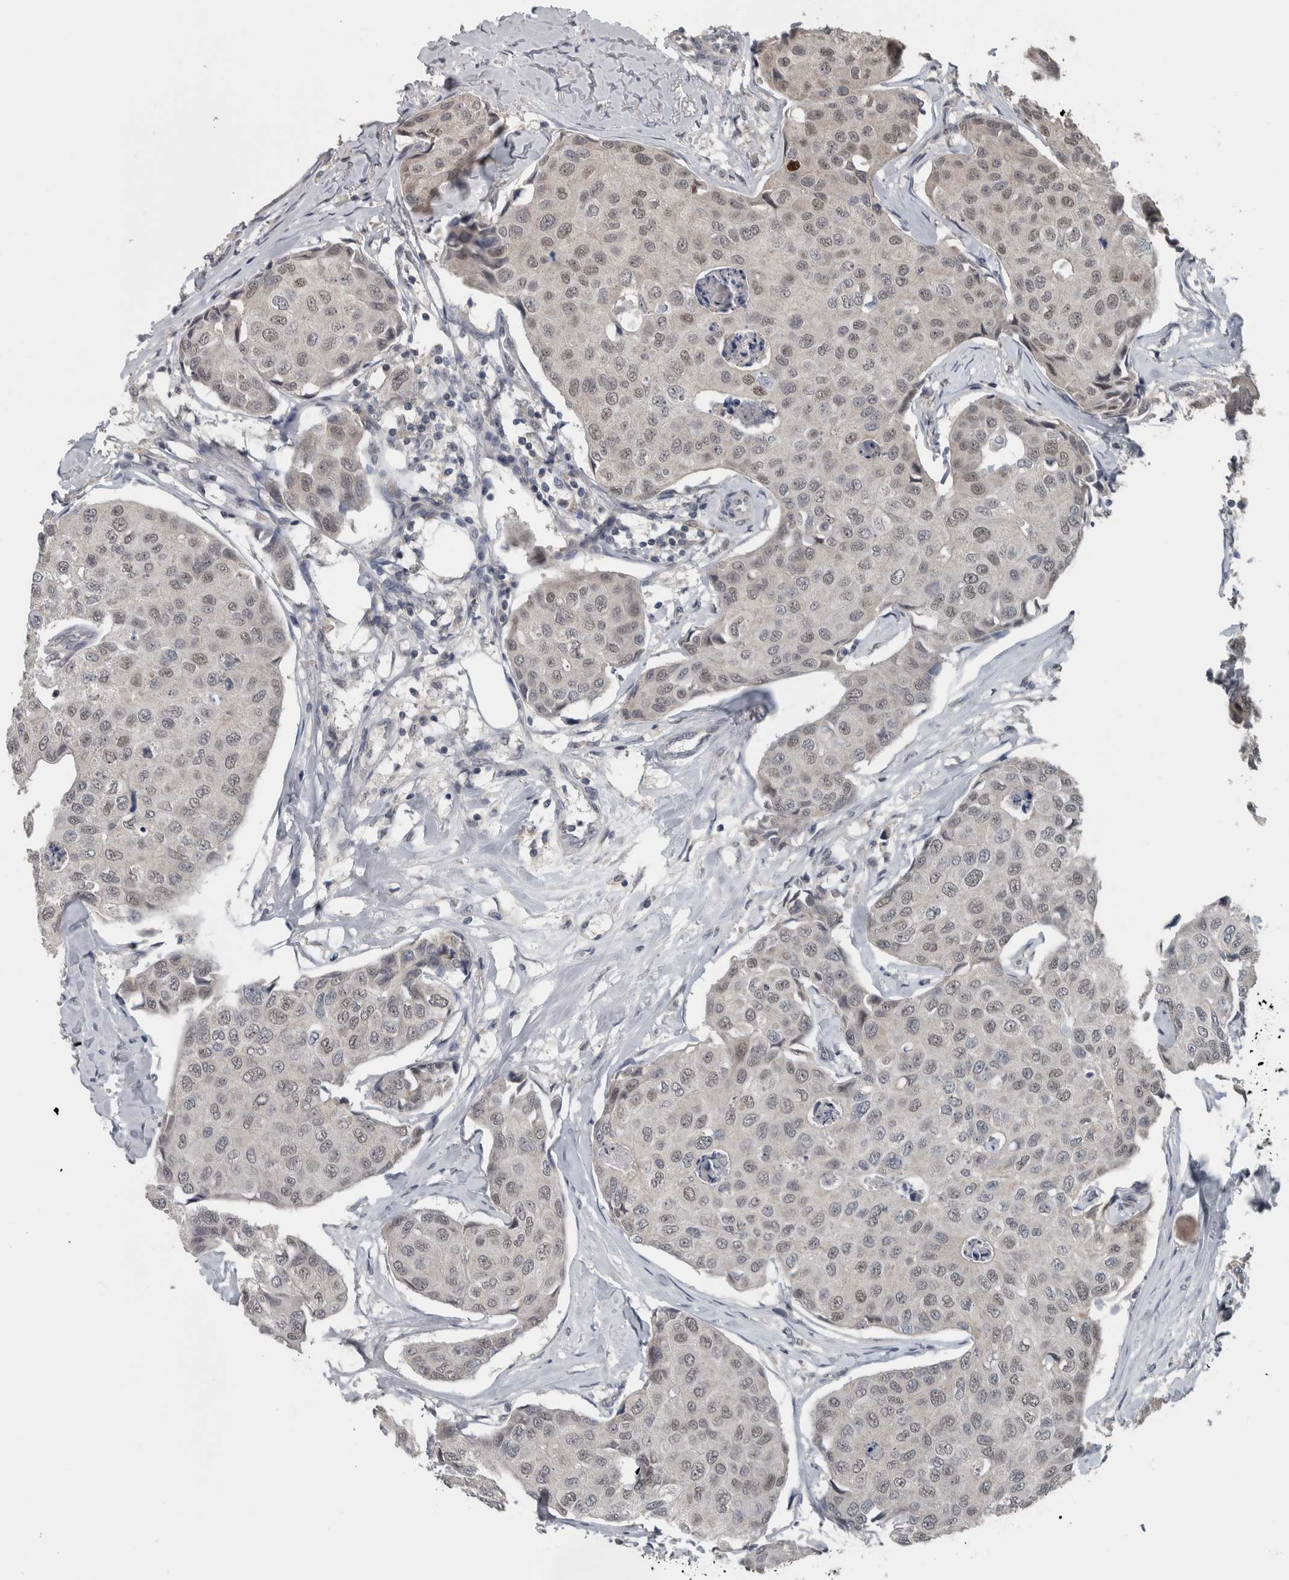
{"staining": {"intensity": "weak", "quantity": "<25%", "location": "nuclear"}, "tissue": "breast cancer", "cell_type": "Tumor cells", "image_type": "cancer", "snomed": [{"axis": "morphology", "description": "Duct carcinoma"}, {"axis": "topography", "description": "Breast"}], "caption": "This histopathology image is of intraductal carcinoma (breast) stained with immunohistochemistry (IHC) to label a protein in brown with the nuclei are counter-stained blue. There is no positivity in tumor cells.", "gene": "ZBTB21", "patient": {"sex": "female", "age": 80}}